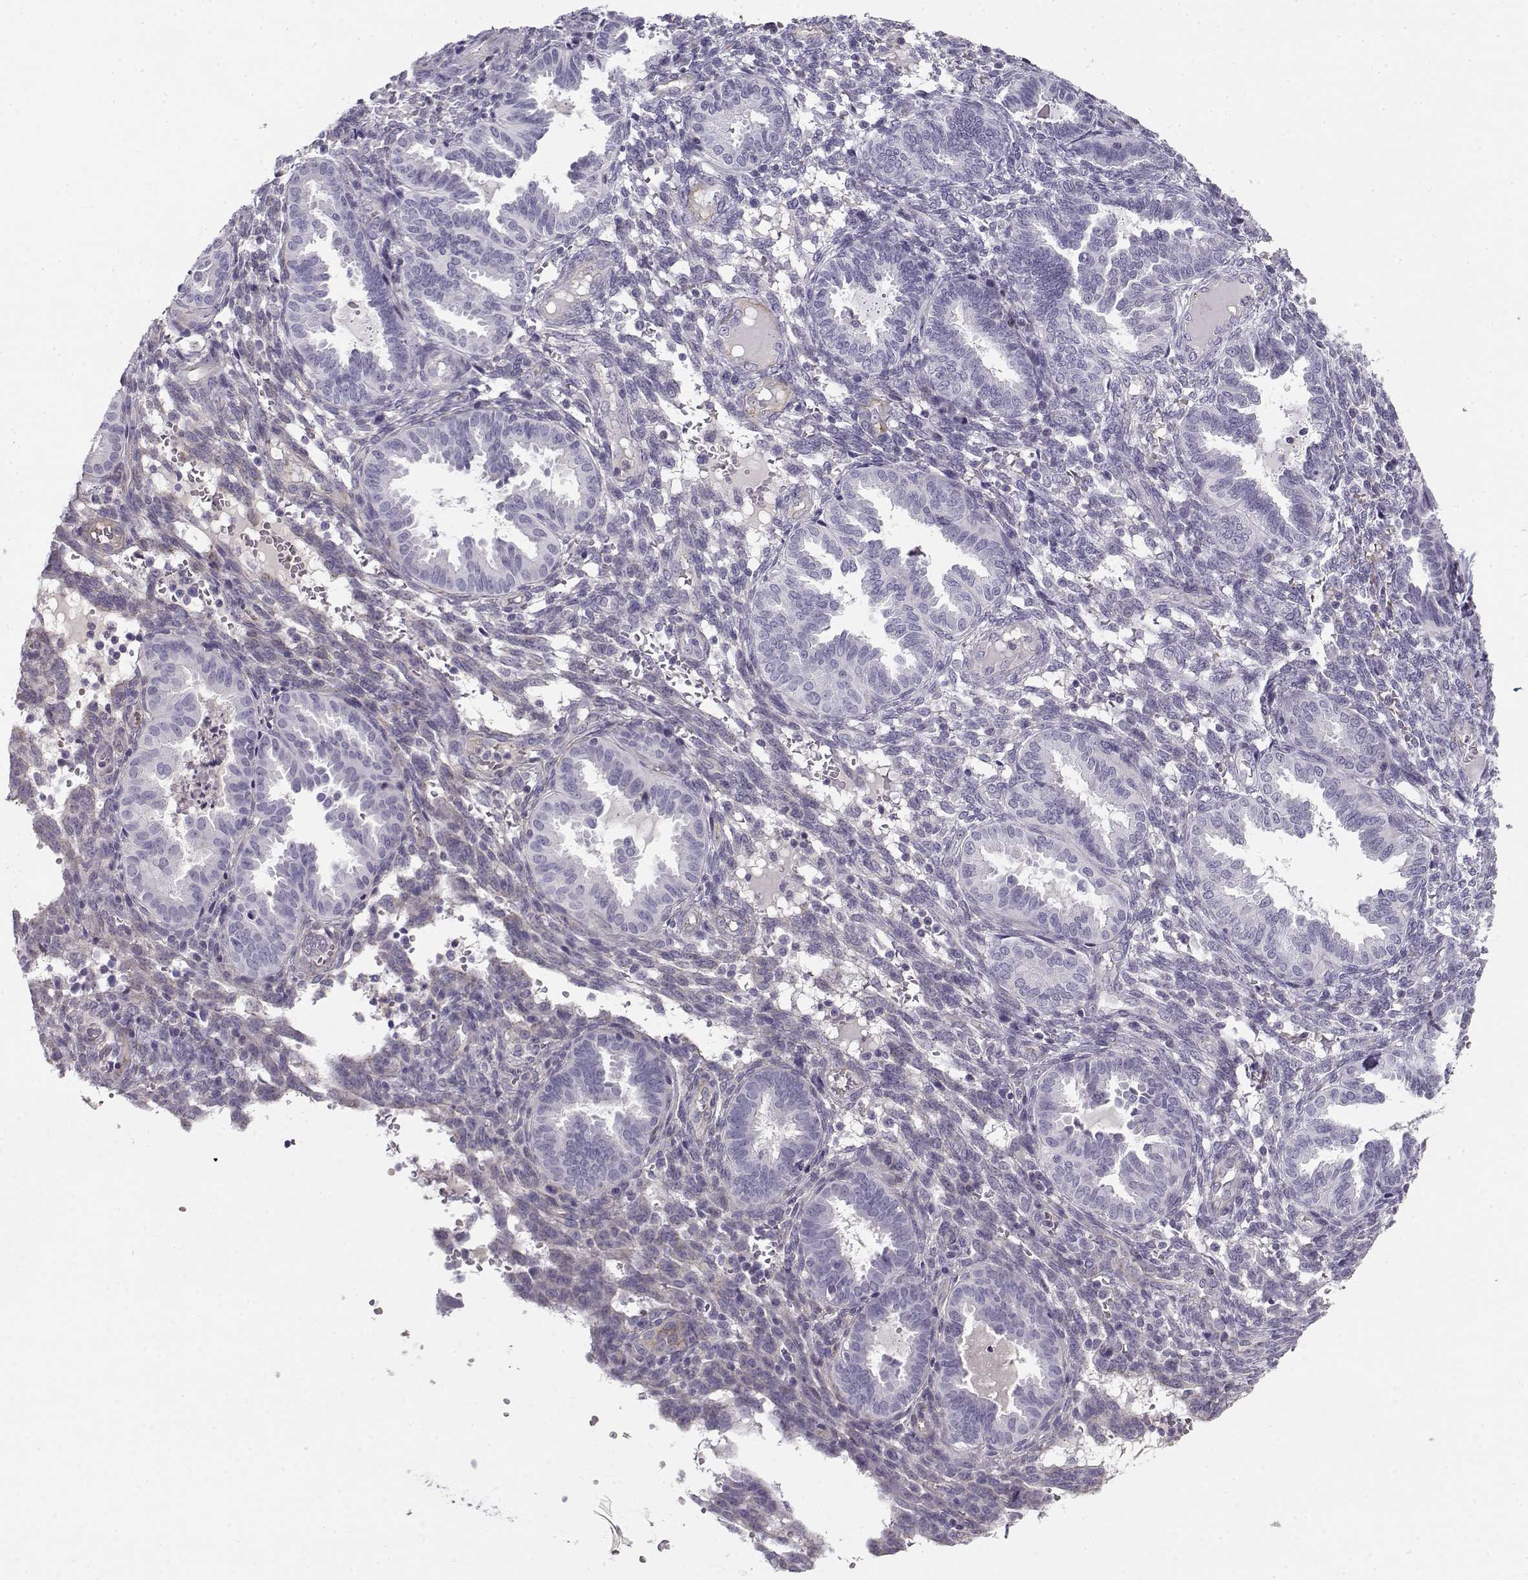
{"staining": {"intensity": "negative", "quantity": "none", "location": "none"}, "tissue": "endometrium", "cell_type": "Cells in endometrial stroma", "image_type": "normal", "snomed": [{"axis": "morphology", "description": "Normal tissue, NOS"}, {"axis": "topography", "description": "Endometrium"}], "caption": "Histopathology image shows no protein expression in cells in endometrial stroma of unremarkable endometrium. Nuclei are stained in blue.", "gene": "MYO1A", "patient": {"sex": "female", "age": 42}}